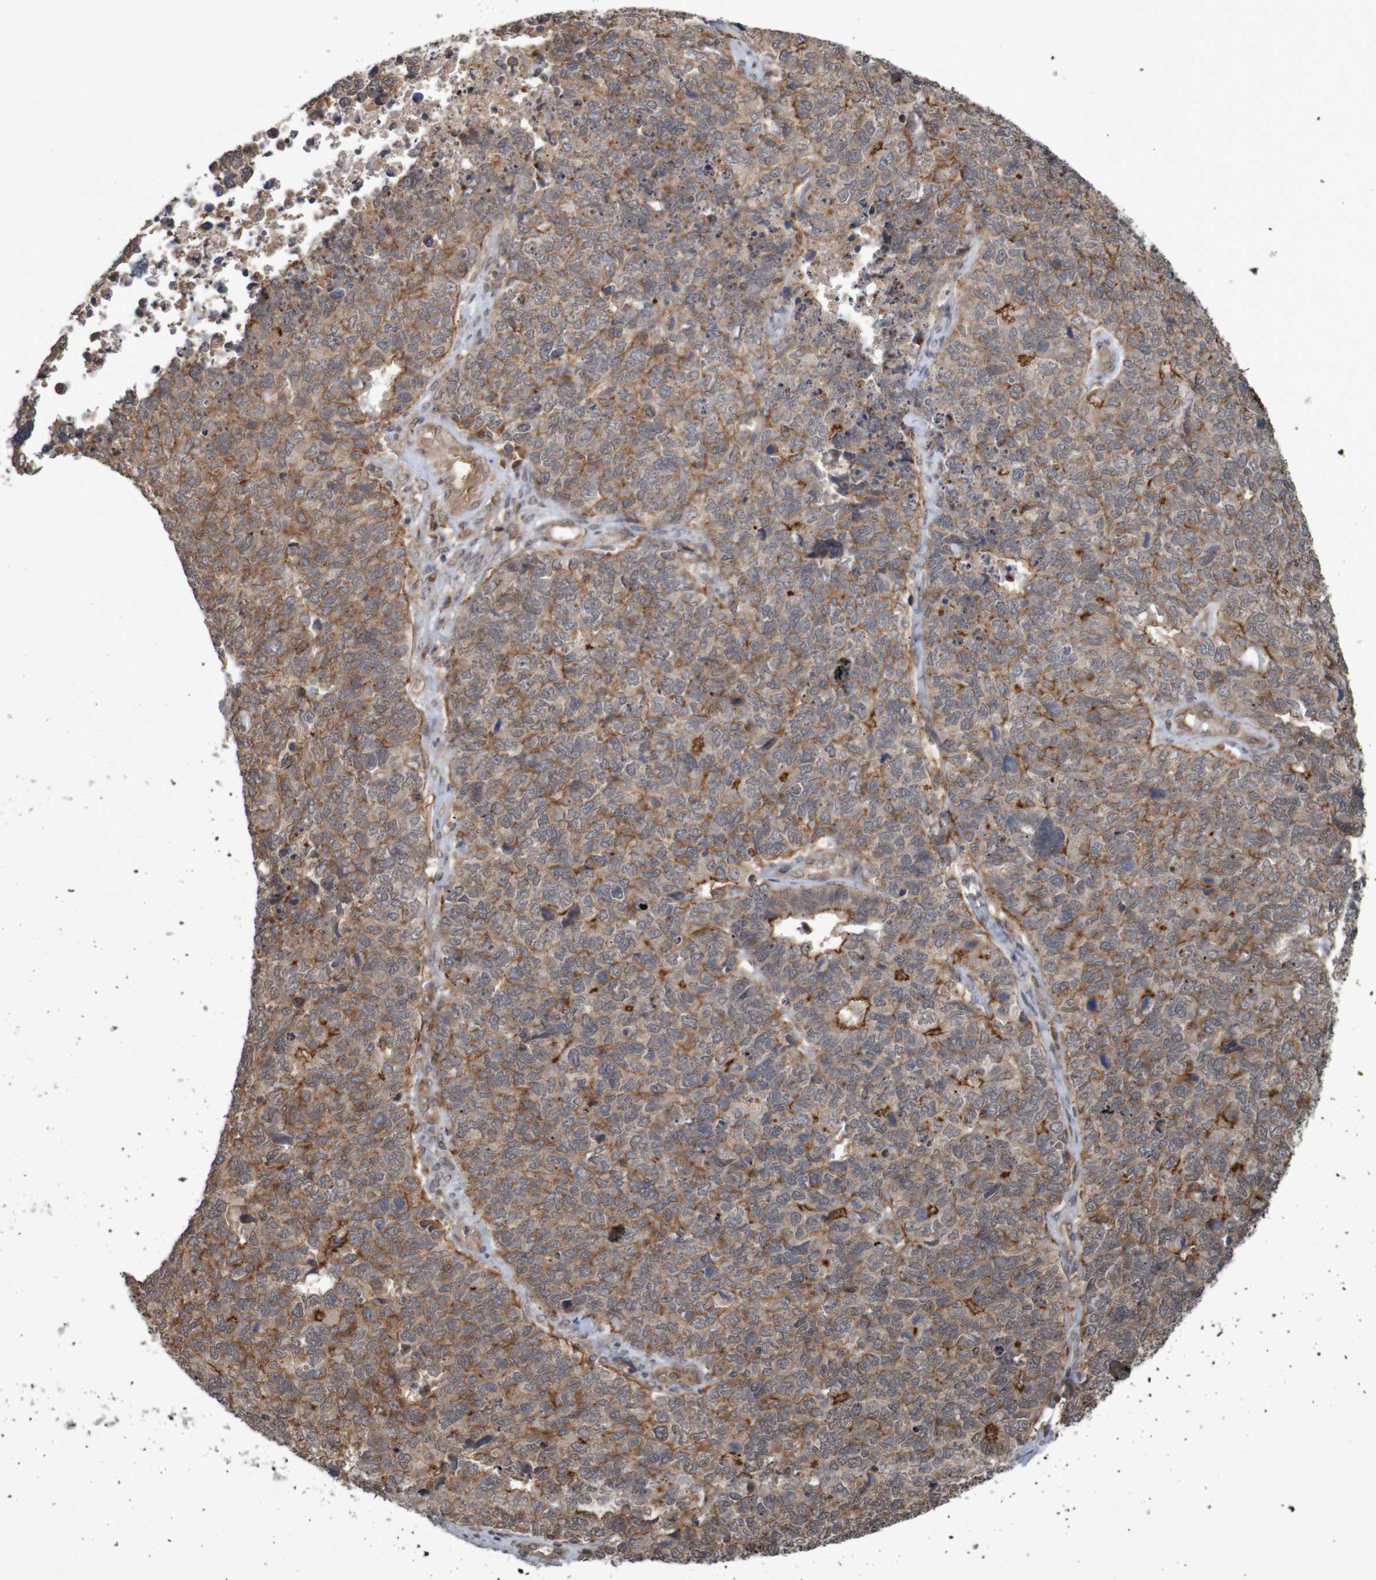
{"staining": {"intensity": "moderate", "quantity": ">75%", "location": "cytoplasmic/membranous"}, "tissue": "cervical cancer", "cell_type": "Tumor cells", "image_type": "cancer", "snomed": [{"axis": "morphology", "description": "Squamous cell carcinoma, NOS"}, {"axis": "topography", "description": "Cervix"}], "caption": "Immunohistochemical staining of cervical squamous cell carcinoma exhibits moderate cytoplasmic/membranous protein positivity in about >75% of tumor cells.", "gene": "ARHGEF11", "patient": {"sex": "female", "age": 63}}